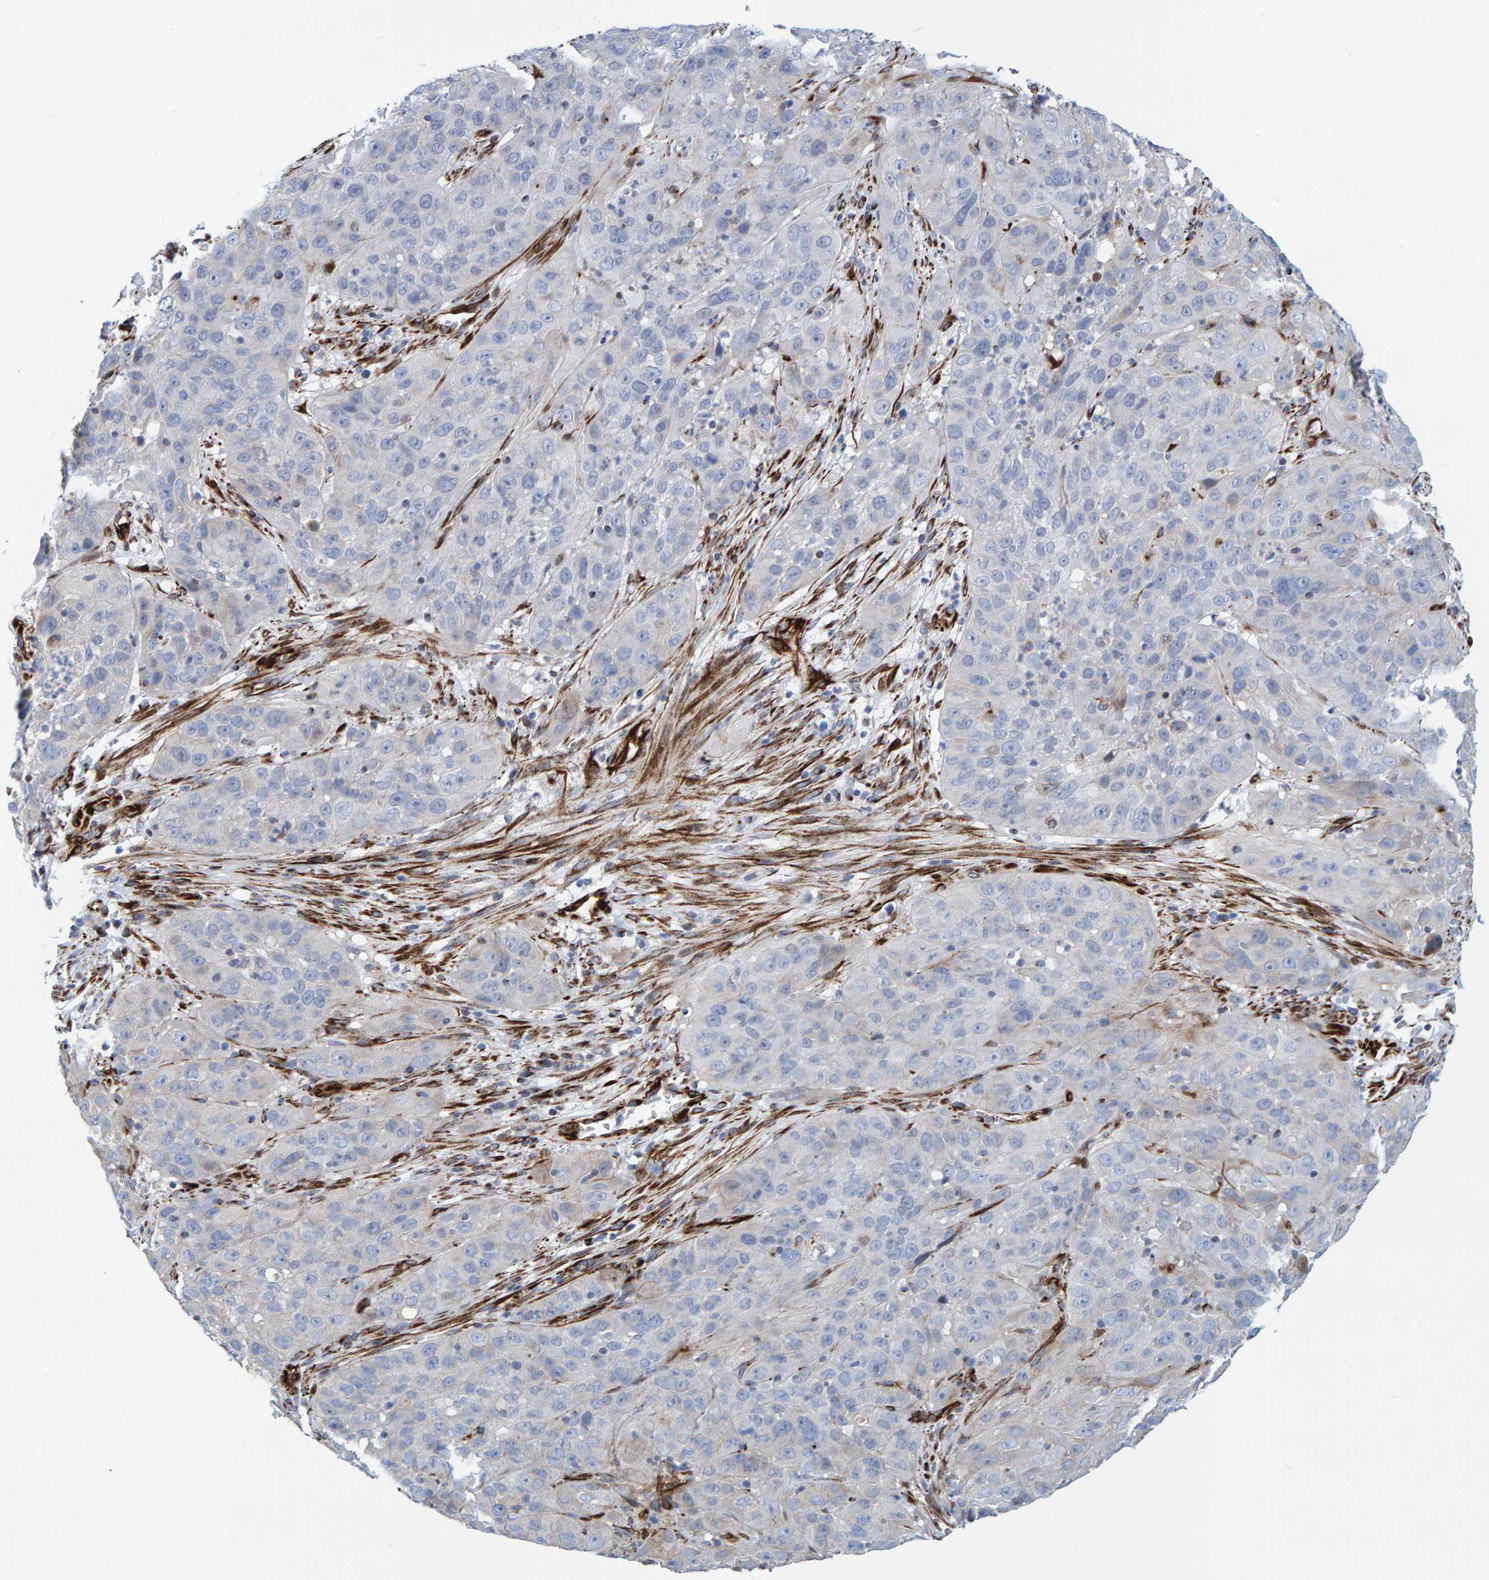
{"staining": {"intensity": "negative", "quantity": "none", "location": "none"}, "tissue": "cervical cancer", "cell_type": "Tumor cells", "image_type": "cancer", "snomed": [{"axis": "morphology", "description": "Squamous cell carcinoma, NOS"}, {"axis": "topography", "description": "Cervix"}], "caption": "Tumor cells are negative for protein expression in human cervical cancer (squamous cell carcinoma).", "gene": "POLG2", "patient": {"sex": "female", "age": 32}}